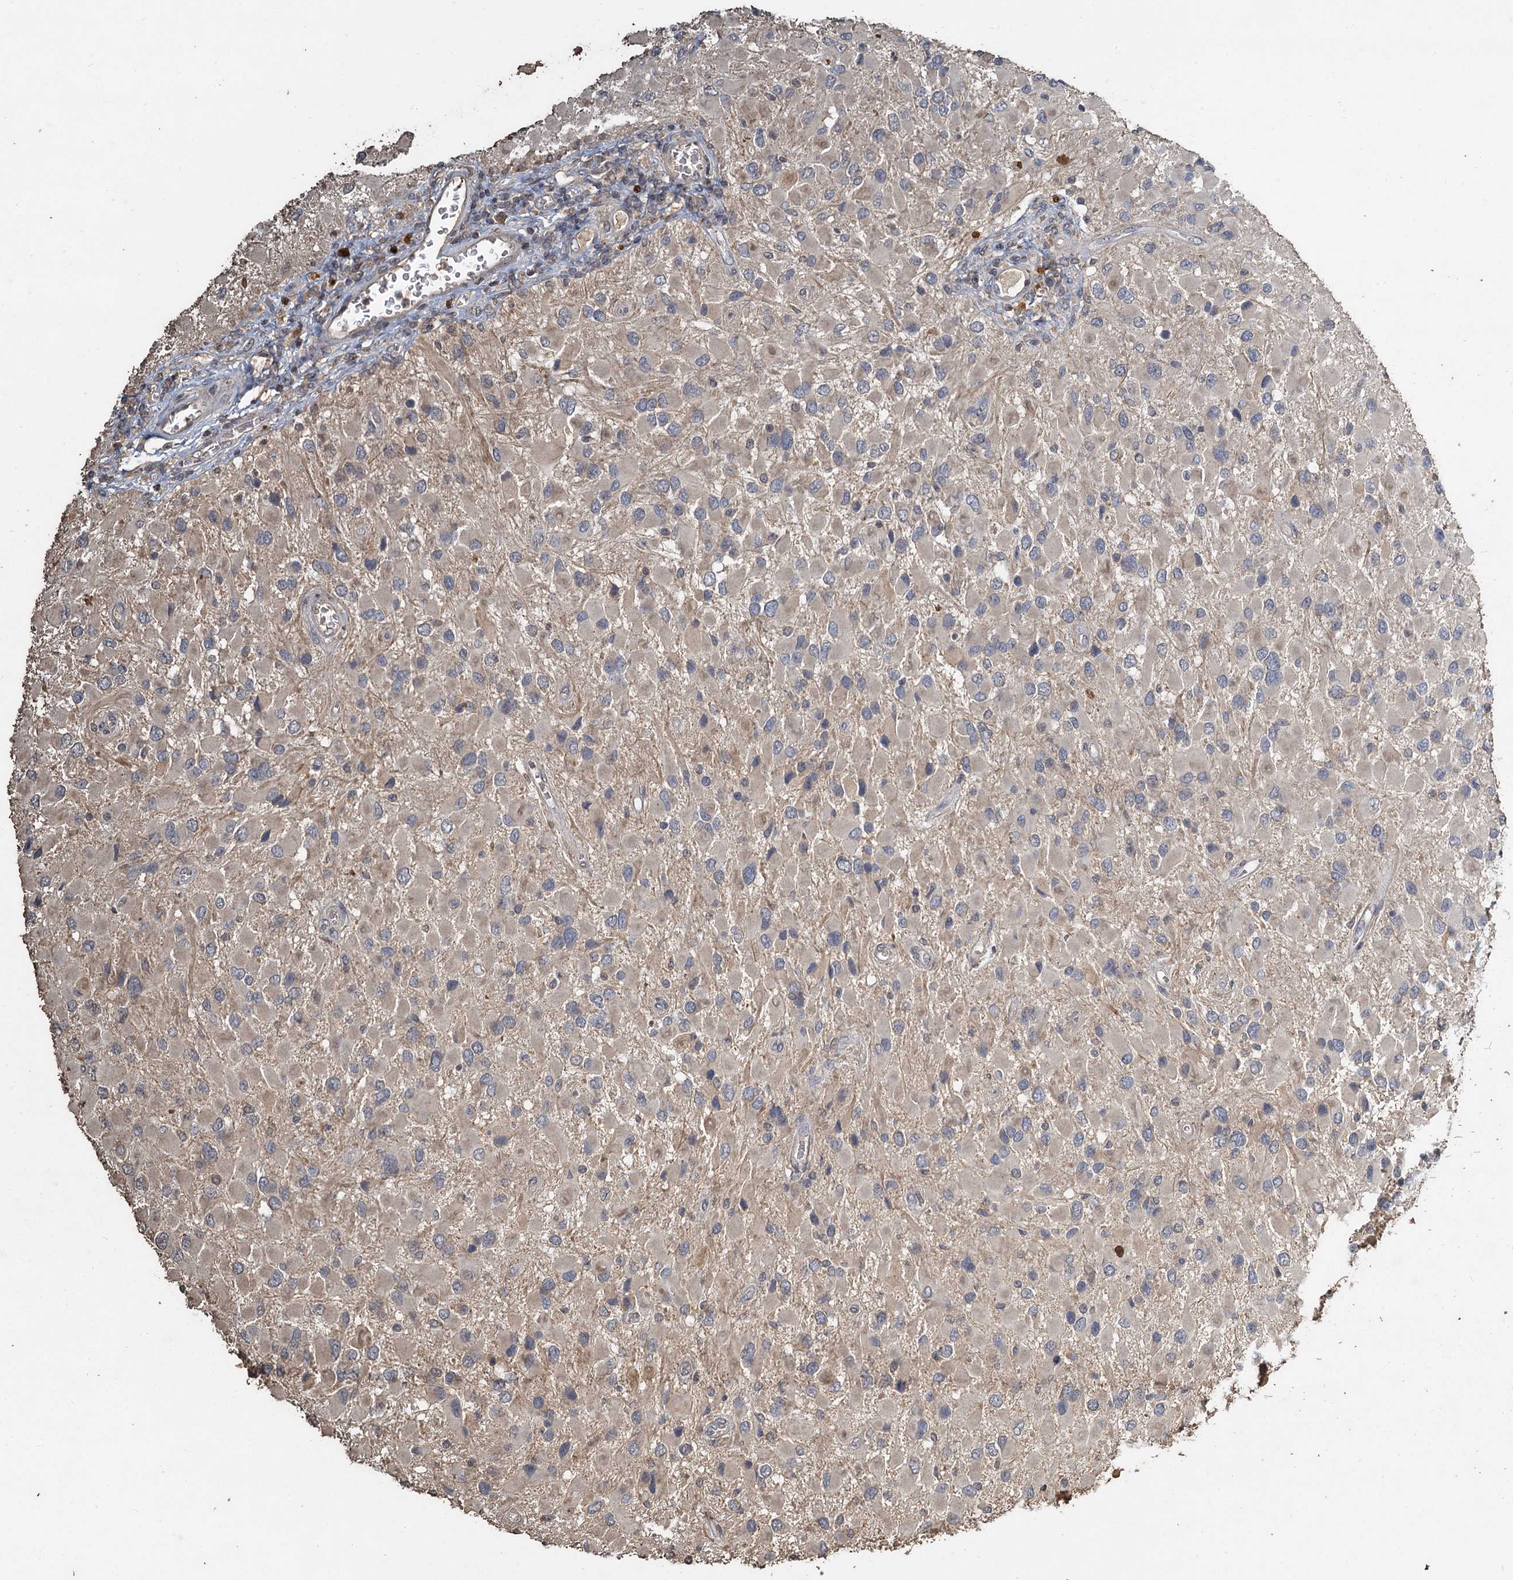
{"staining": {"intensity": "negative", "quantity": "none", "location": "none"}, "tissue": "glioma", "cell_type": "Tumor cells", "image_type": "cancer", "snomed": [{"axis": "morphology", "description": "Glioma, malignant, High grade"}, {"axis": "topography", "description": "Brain"}], "caption": "Glioma stained for a protein using immunohistochemistry (IHC) demonstrates no positivity tumor cells.", "gene": "CCDC61", "patient": {"sex": "male", "age": 53}}